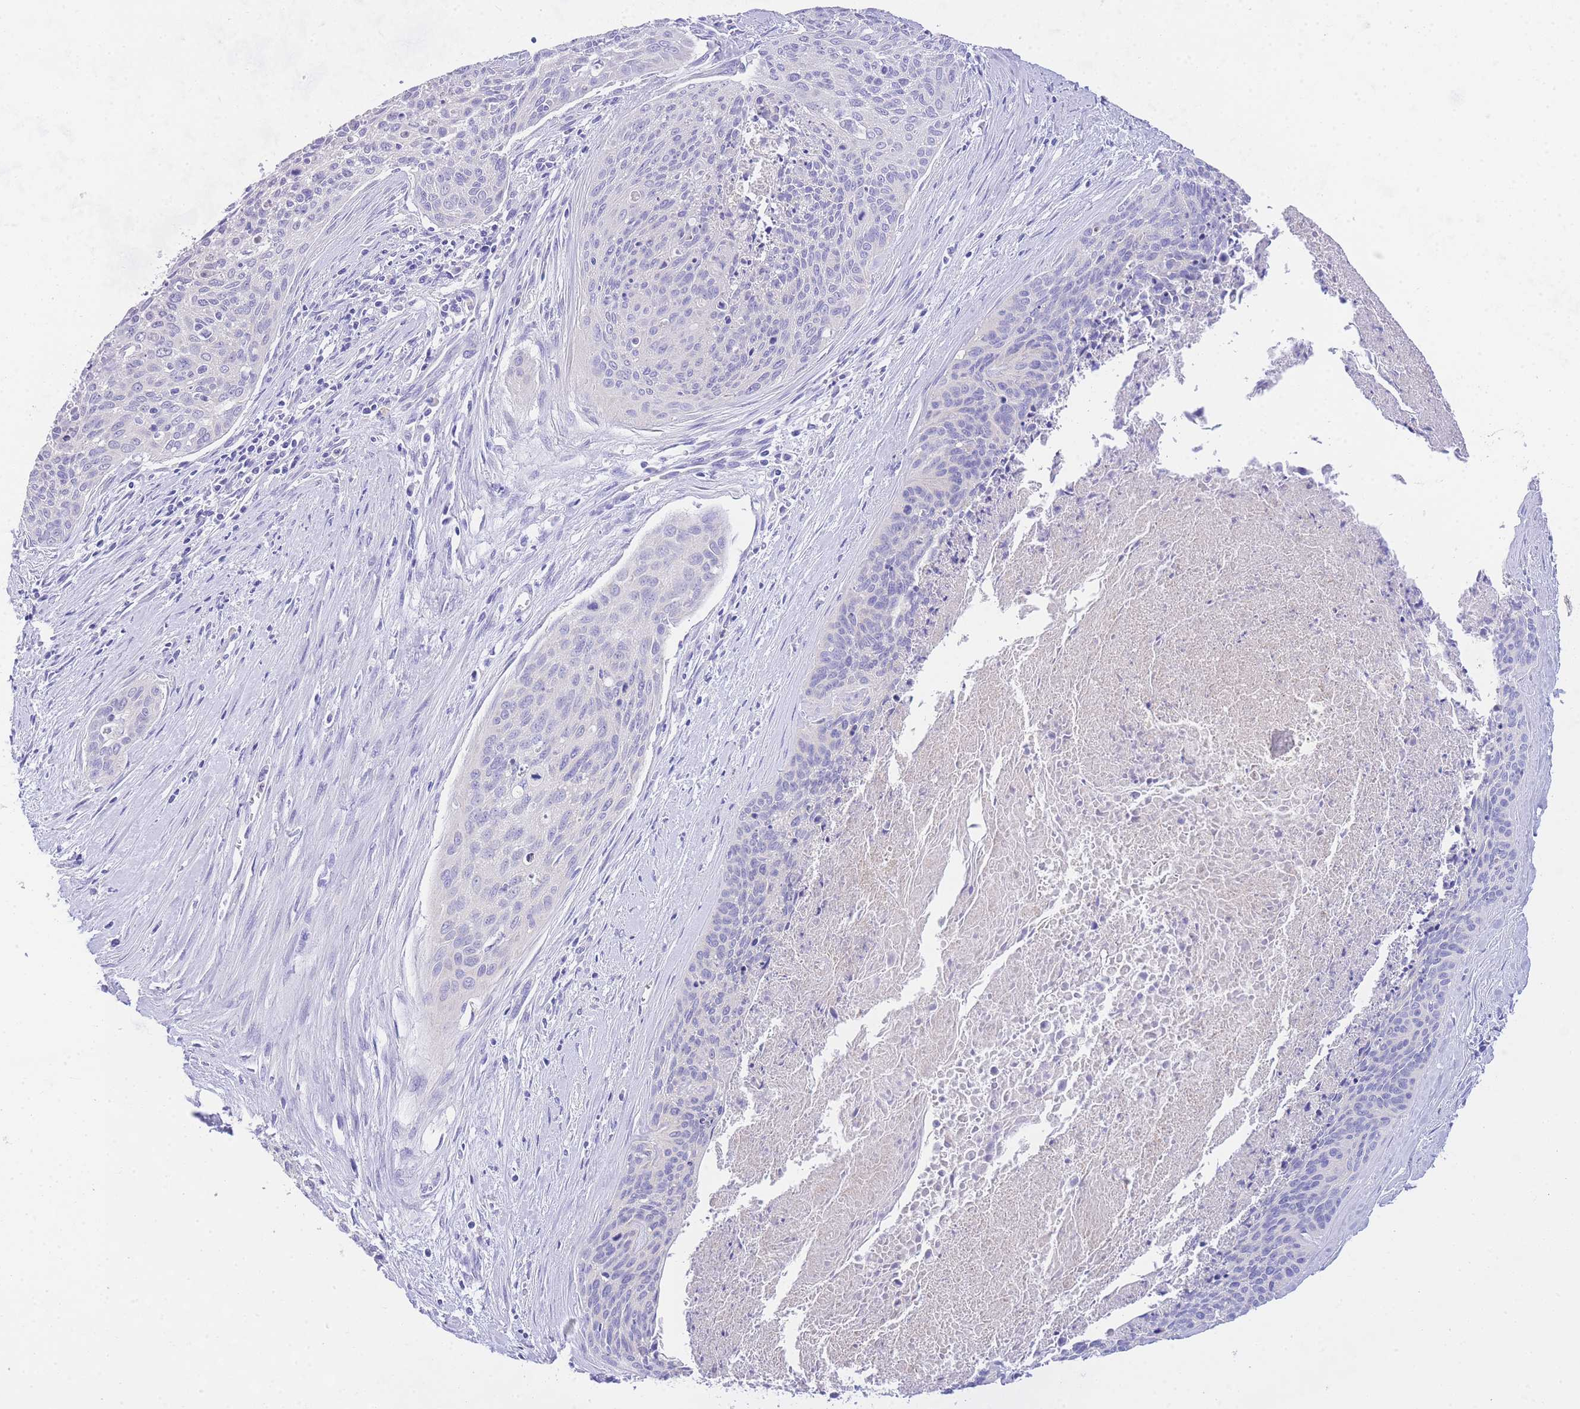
{"staining": {"intensity": "negative", "quantity": "none", "location": "none"}, "tissue": "cervical cancer", "cell_type": "Tumor cells", "image_type": "cancer", "snomed": [{"axis": "morphology", "description": "Squamous cell carcinoma, NOS"}, {"axis": "topography", "description": "Cervix"}], "caption": "High magnification brightfield microscopy of cervical cancer (squamous cell carcinoma) stained with DAB (brown) and counterstained with hematoxylin (blue): tumor cells show no significant staining.", "gene": "EPN2", "patient": {"sex": "female", "age": 55}}